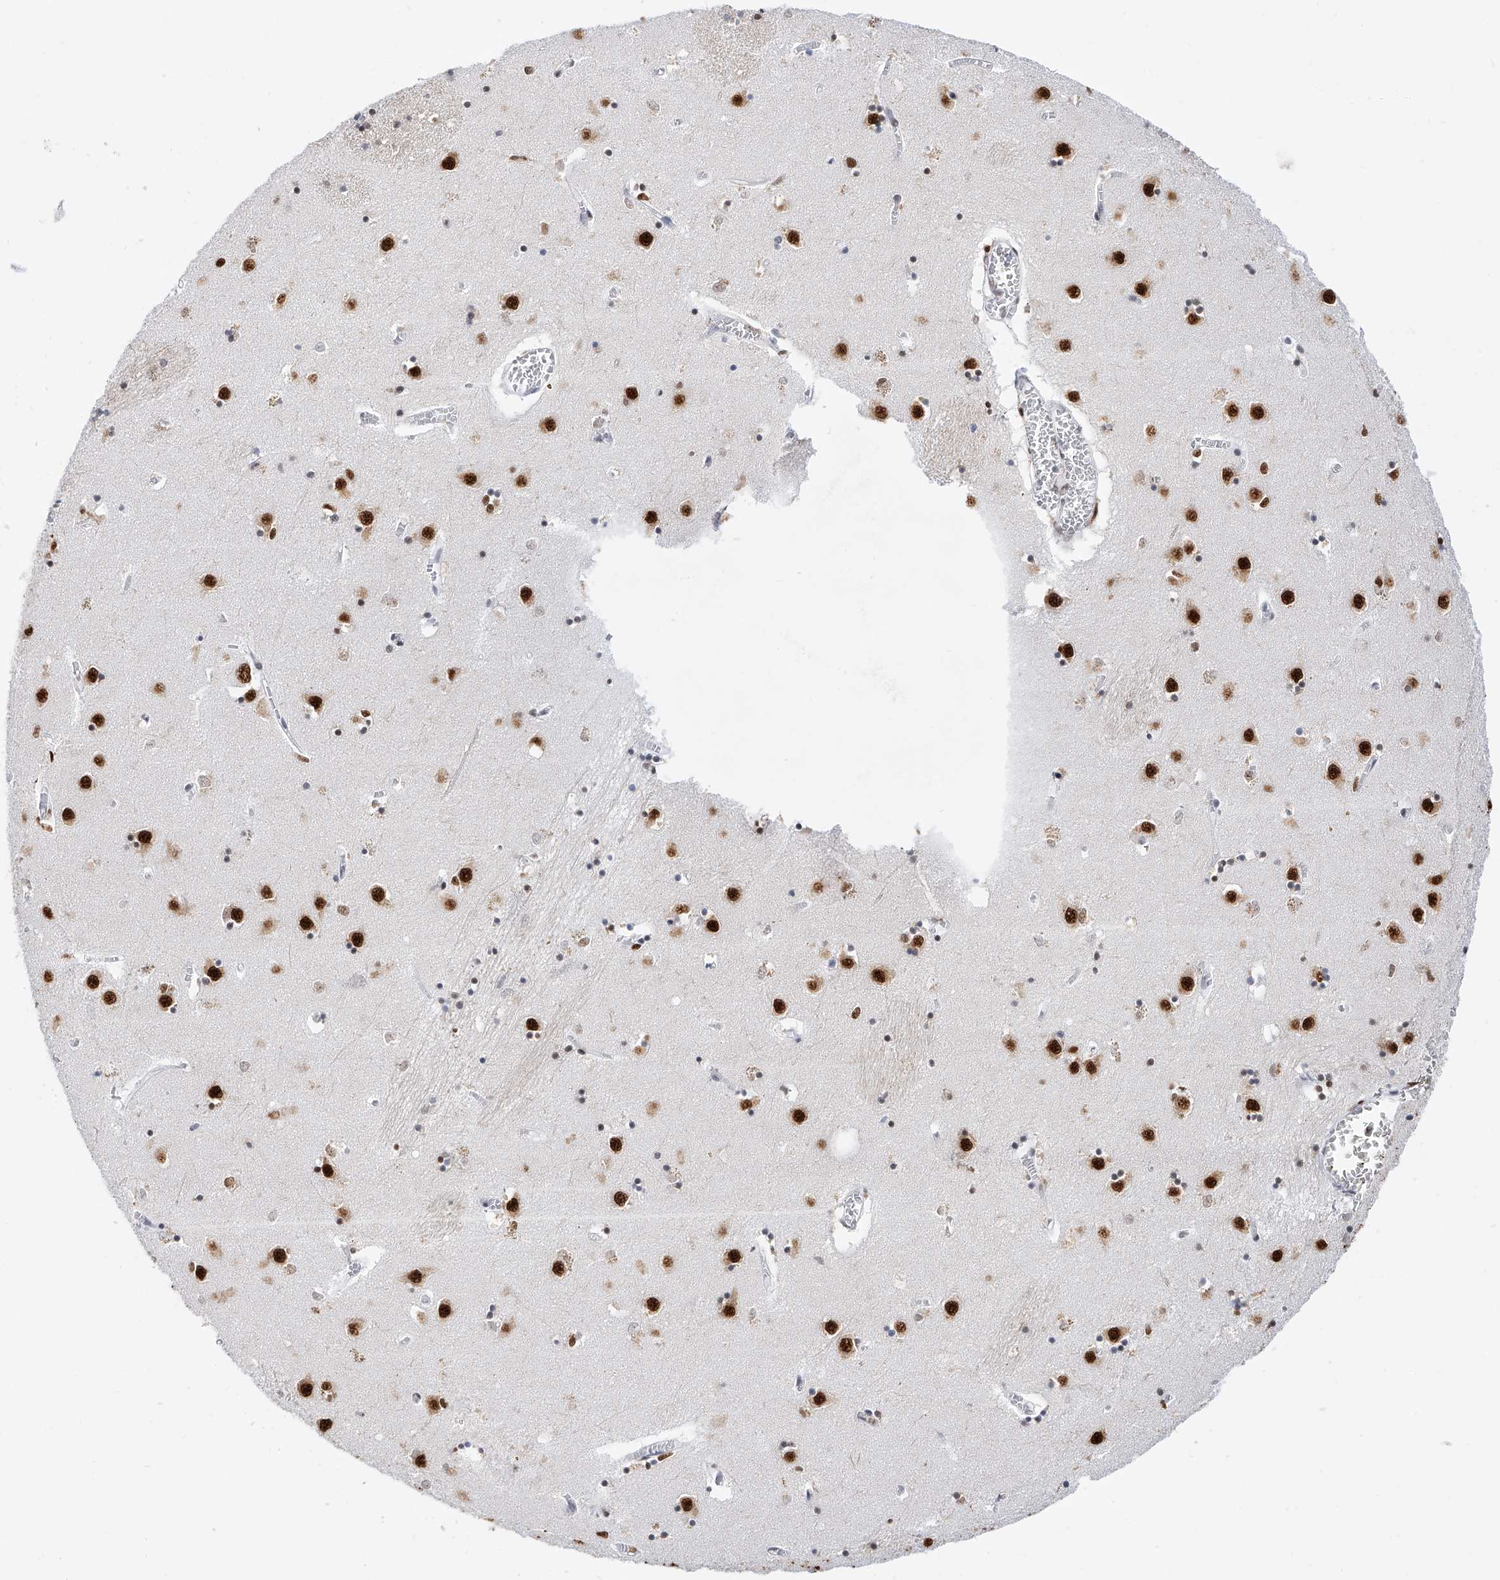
{"staining": {"intensity": "strong", "quantity": "25%-75%", "location": "nuclear"}, "tissue": "caudate", "cell_type": "Glial cells", "image_type": "normal", "snomed": [{"axis": "morphology", "description": "Normal tissue, NOS"}, {"axis": "topography", "description": "Lateral ventricle wall"}], "caption": "A high-resolution micrograph shows IHC staining of normal caudate, which shows strong nuclear positivity in about 25%-75% of glial cells.", "gene": "SRSF6", "patient": {"sex": "male", "age": 70}}